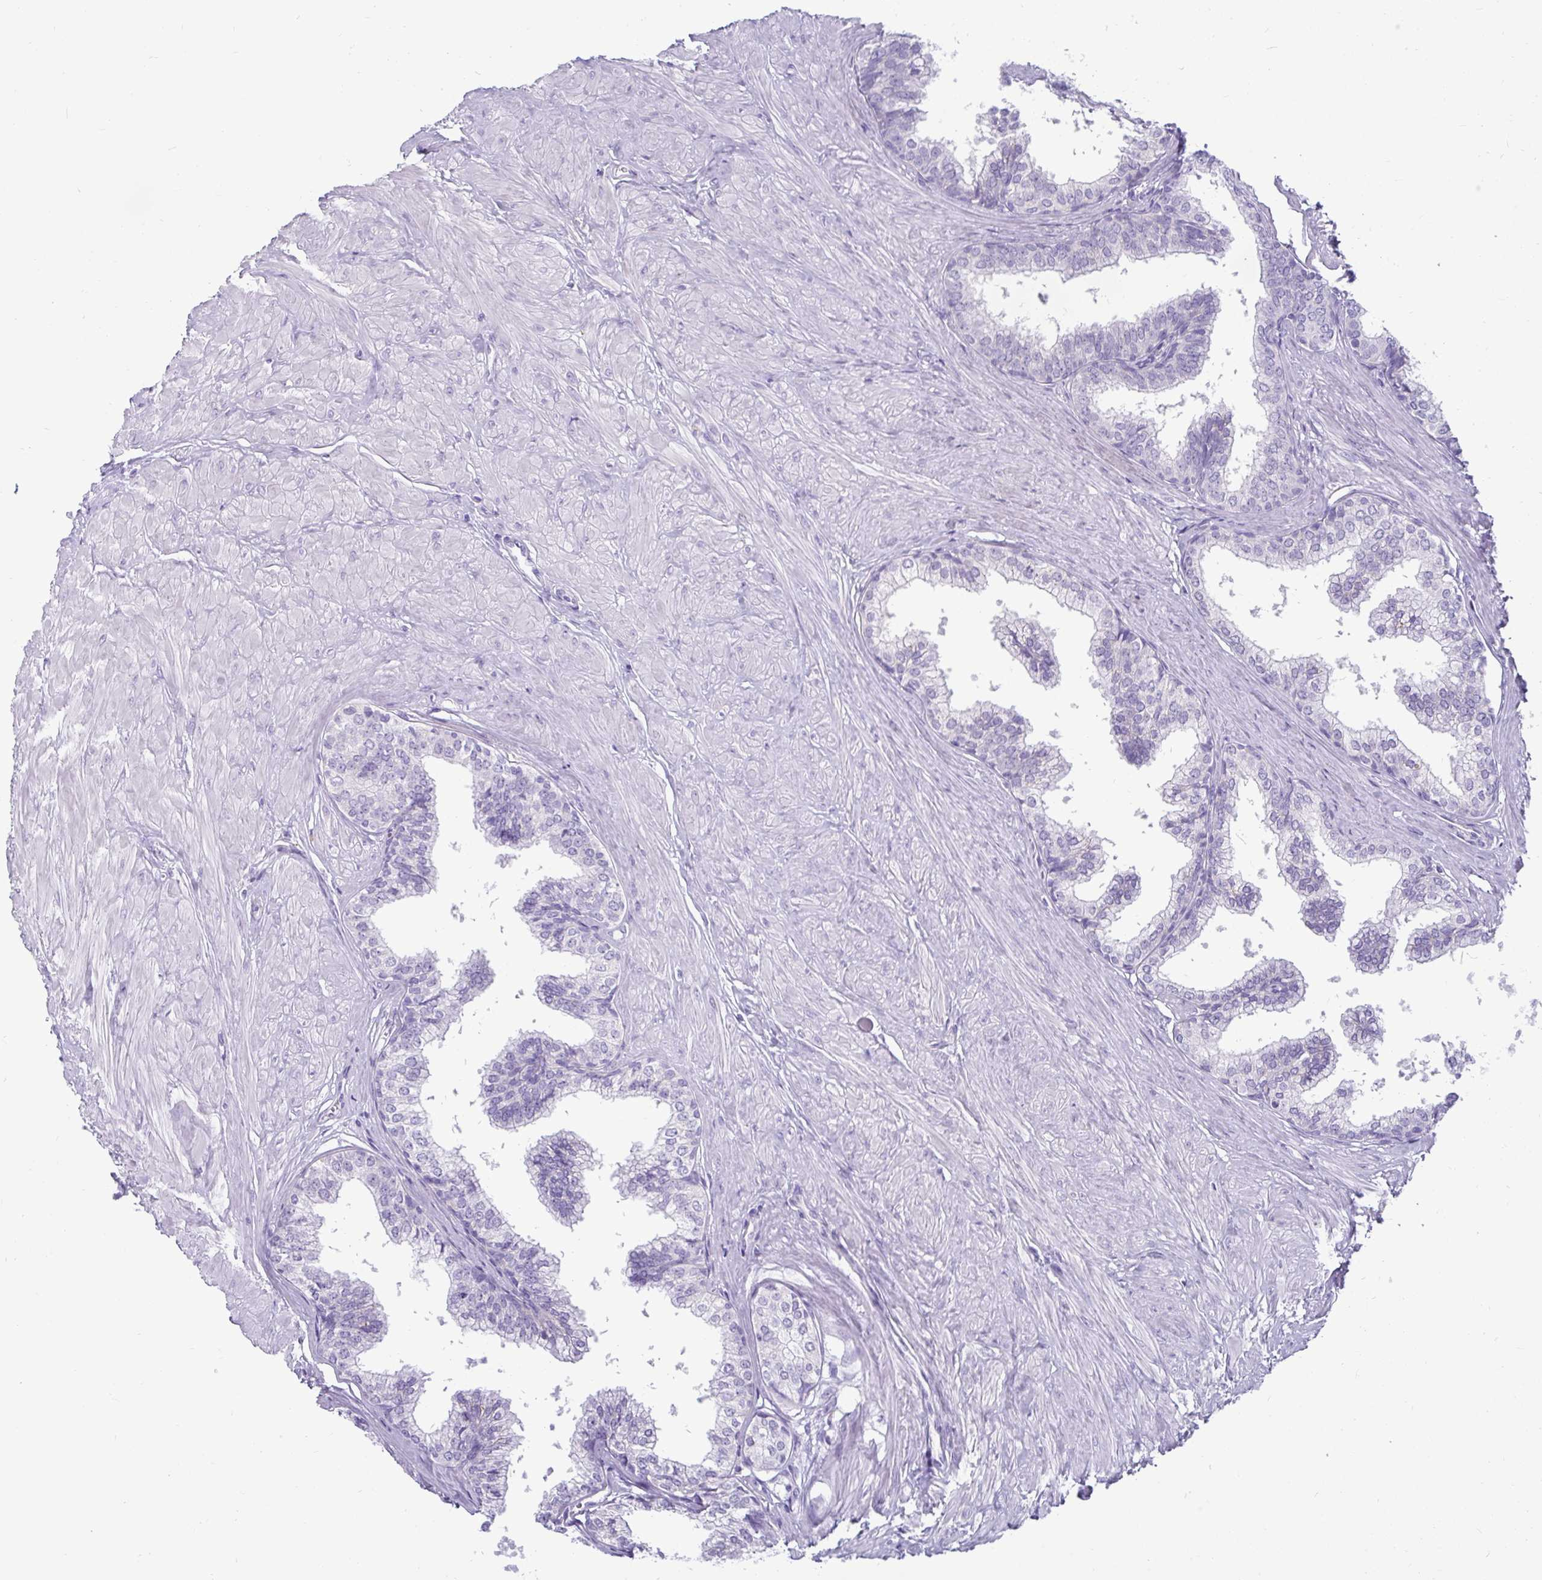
{"staining": {"intensity": "negative", "quantity": "none", "location": "none"}, "tissue": "prostate", "cell_type": "Glandular cells", "image_type": "normal", "snomed": [{"axis": "morphology", "description": "Normal tissue, NOS"}, {"axis": "topography", "description": "Prostate"}, {"axis": "topography", "description": "Peripheral nerve tissue"}], "caption": "Immunohistochemistry (IHC) histopathology image of normal prostate stained for a protein (brown), which reveals no expression in glandular cells. The staining is performed using DAB brown chromogen with nuclei counter-stained in using hematoxylin.", "gene": "CTSZ", "patient": {"sex": "male", "age": 55}}